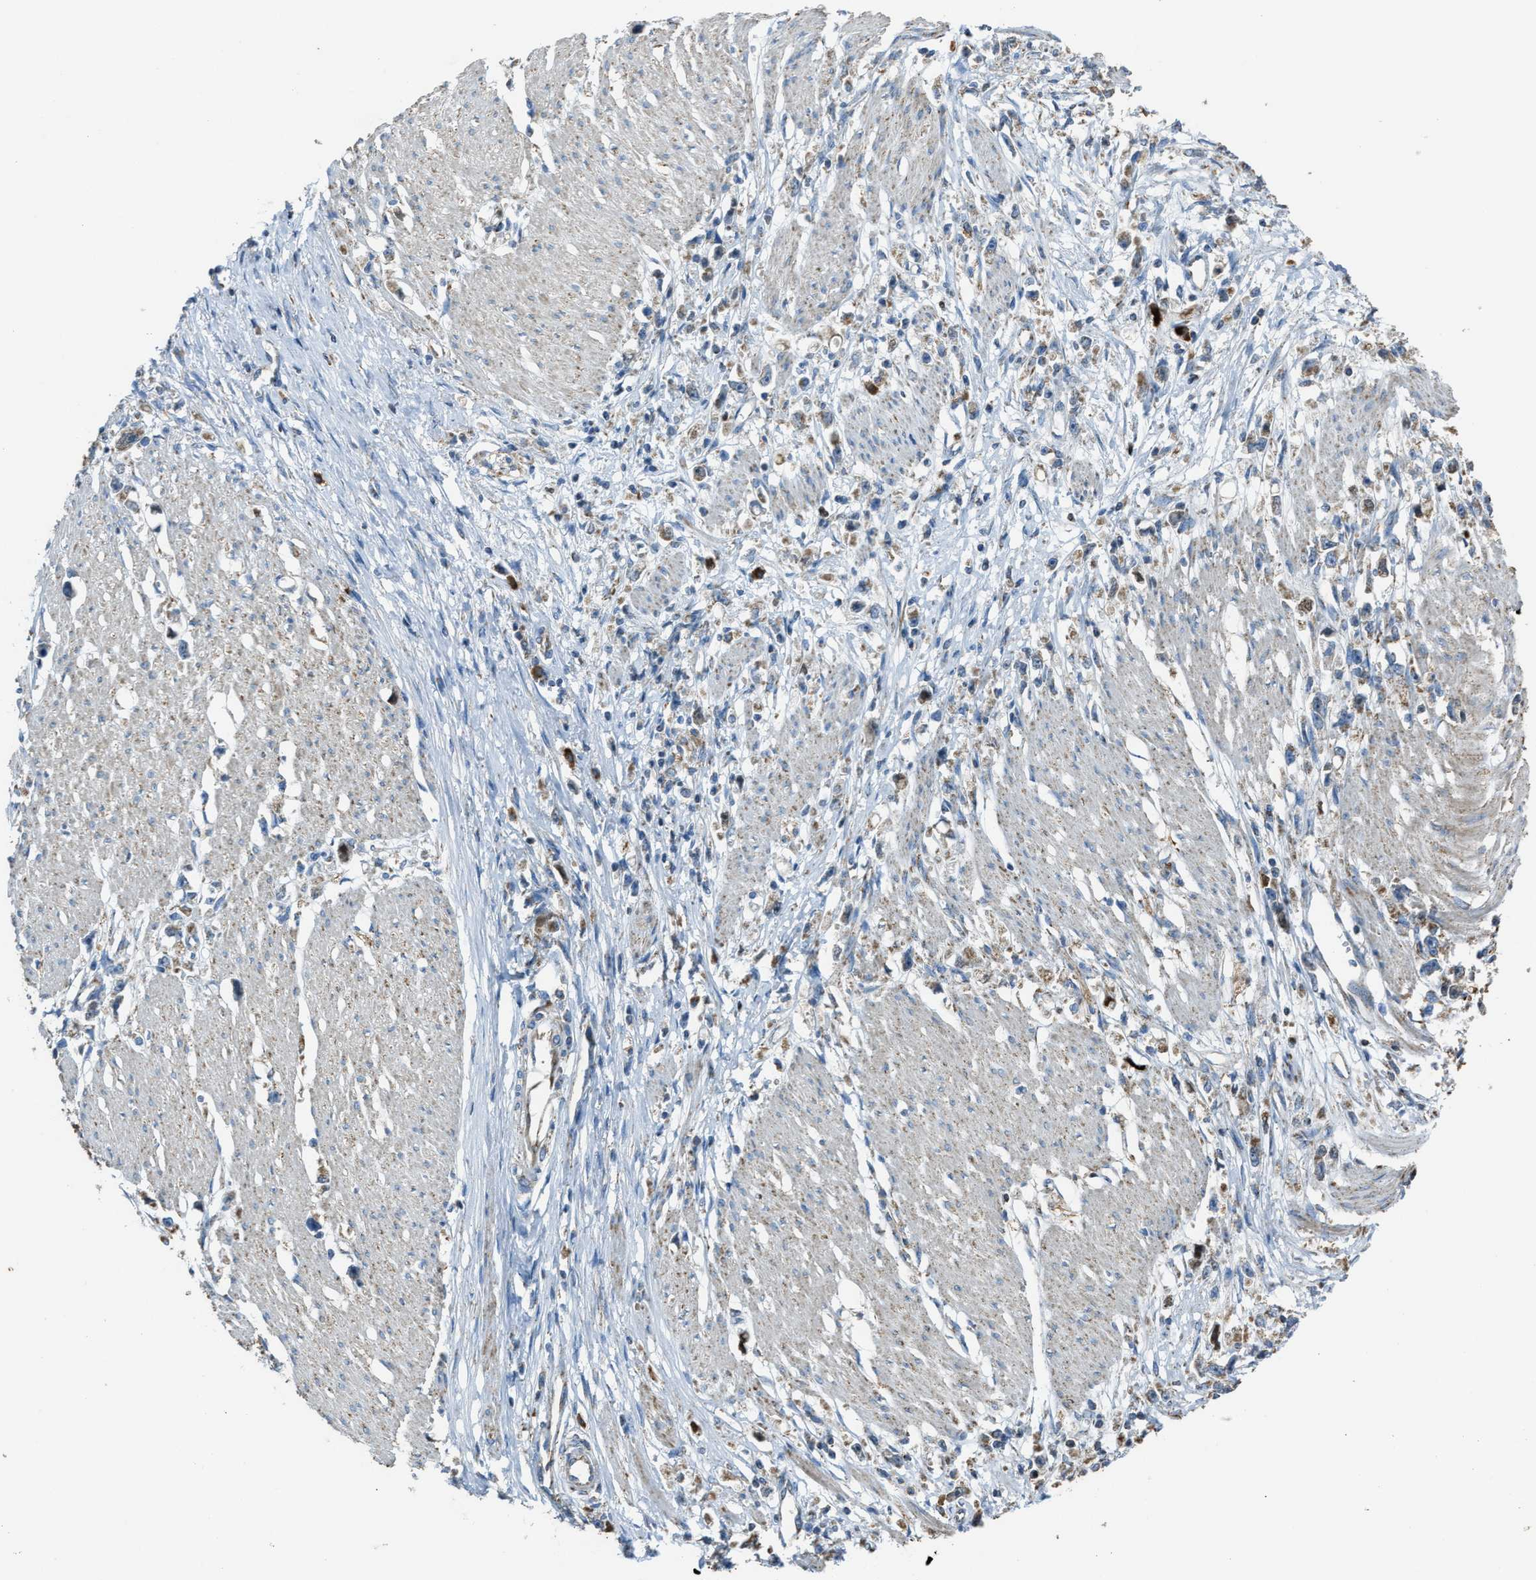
{"staining": {"intensity": "moderate", "quantity": "25%-75%", "location": "cytoplasmic/membranous"}, "tissue": "stomach cancer", "cell_type": "Tumor cells", "image_type": "cancer", "snomed": [{"axis": "morphology", "description": "Adenocarcinoma, NOS"}, {"axis": "topography", "description": "Stomach"}], "caption": "Stomach cancer (adenocarcinoma) tissue reveals moderate cytoplasmic/membranous positivity in approximately 25%-75% of tumor cells, visualized by immunohistochemistry.", "gene": "SLC25A11", "patient": {"sex": "female", "age": 59}}